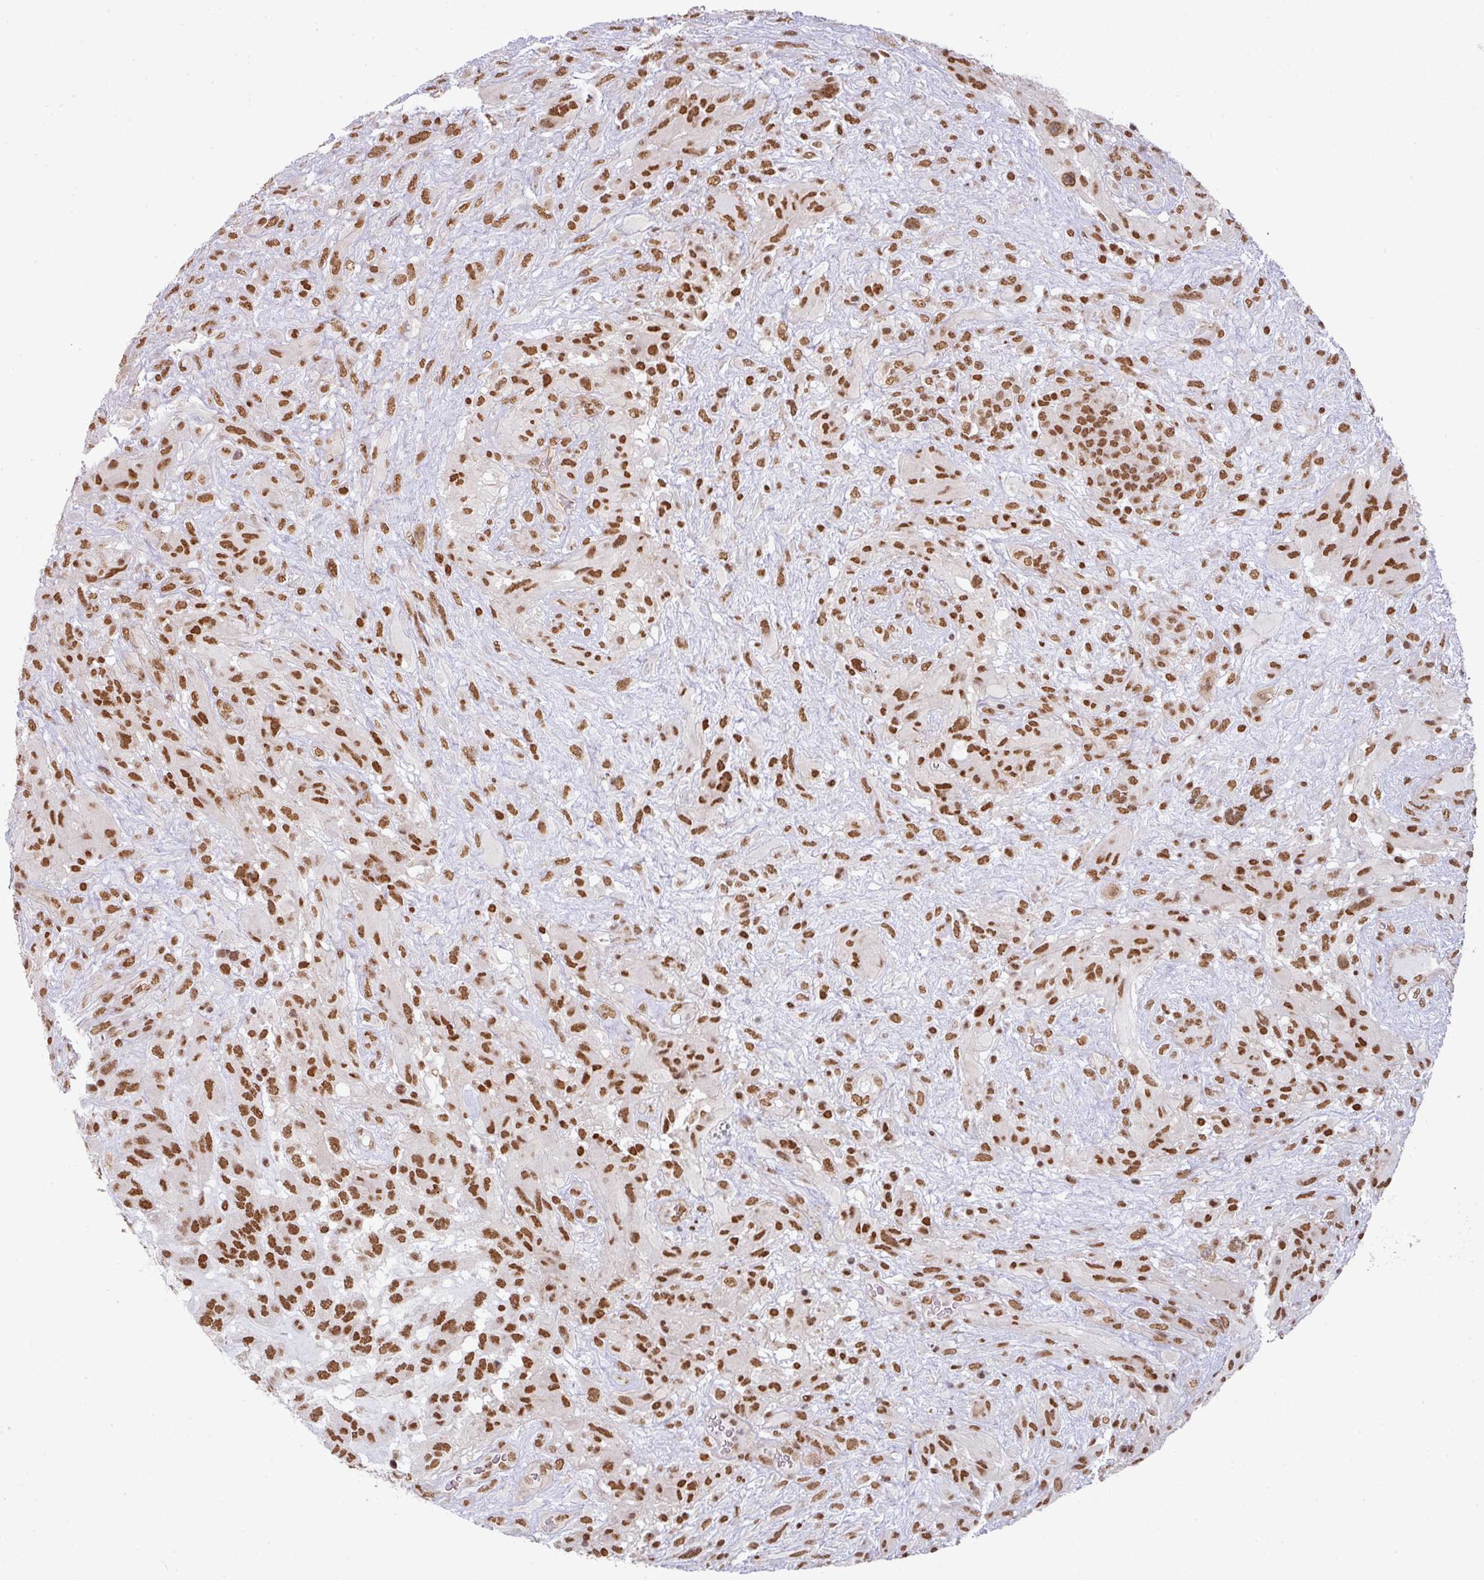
{"staining": {"intensity": "strong", "quantity": ">75%", "location": "nuclear"}, "tissue": "glioma", "cell_type": "Tumor cells", "image_type": "cancer", "snomed": [{"axis": "morphology", "description": "Glioma, malignant, High grade"}, {"axis": "topography", "description": "Brain"}], "caption": "Immunohistochemical staining of human malignant glioma (high-grade) displays strong nuclear protein expression in about >75% of tumor cells.", "gene": "NCOA5", "patient": {"sex": "male", "age": 61}}